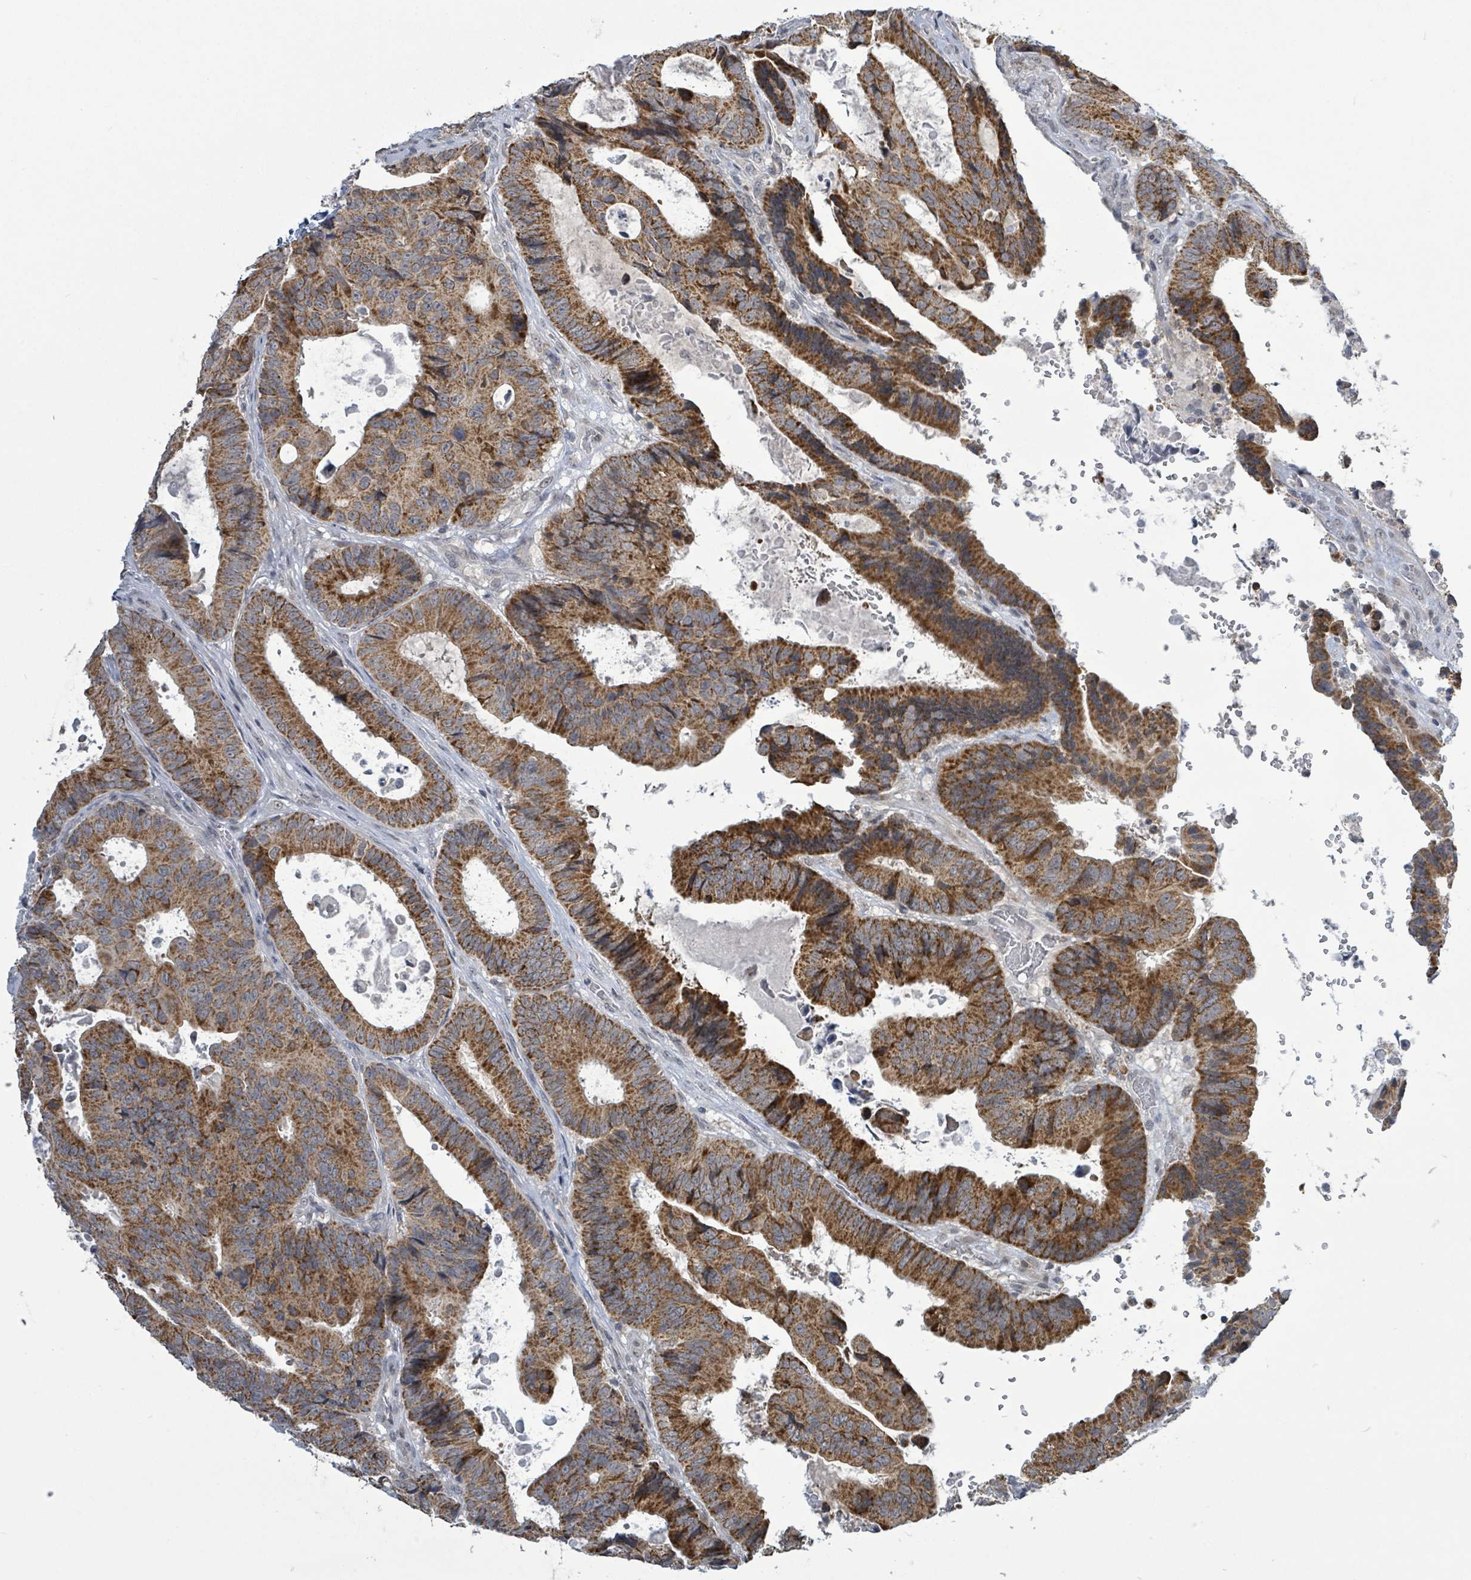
{"staining": {"intensity": "strong", "quantity": ">75%", "location": "cytoplasmic/membranous"}, "tissue": "colorectal cancer", "cell_type": "Tumor cells", "image_type": "cancer", "snomed": [{"axis": "morphology", "description": "Adenocarcinoma, NOS"}, {"axis": "topography", "description": "Colon"}], "caption": "This photomicrograph demonstrates IHC staining of human adenocarcinoma (colorectal), with high strong cytoplasmic/membranous expression in approximately >75% of tumor cells.", "gene": "COQ10B", "patient": {"sex": "male", "age": 85}}